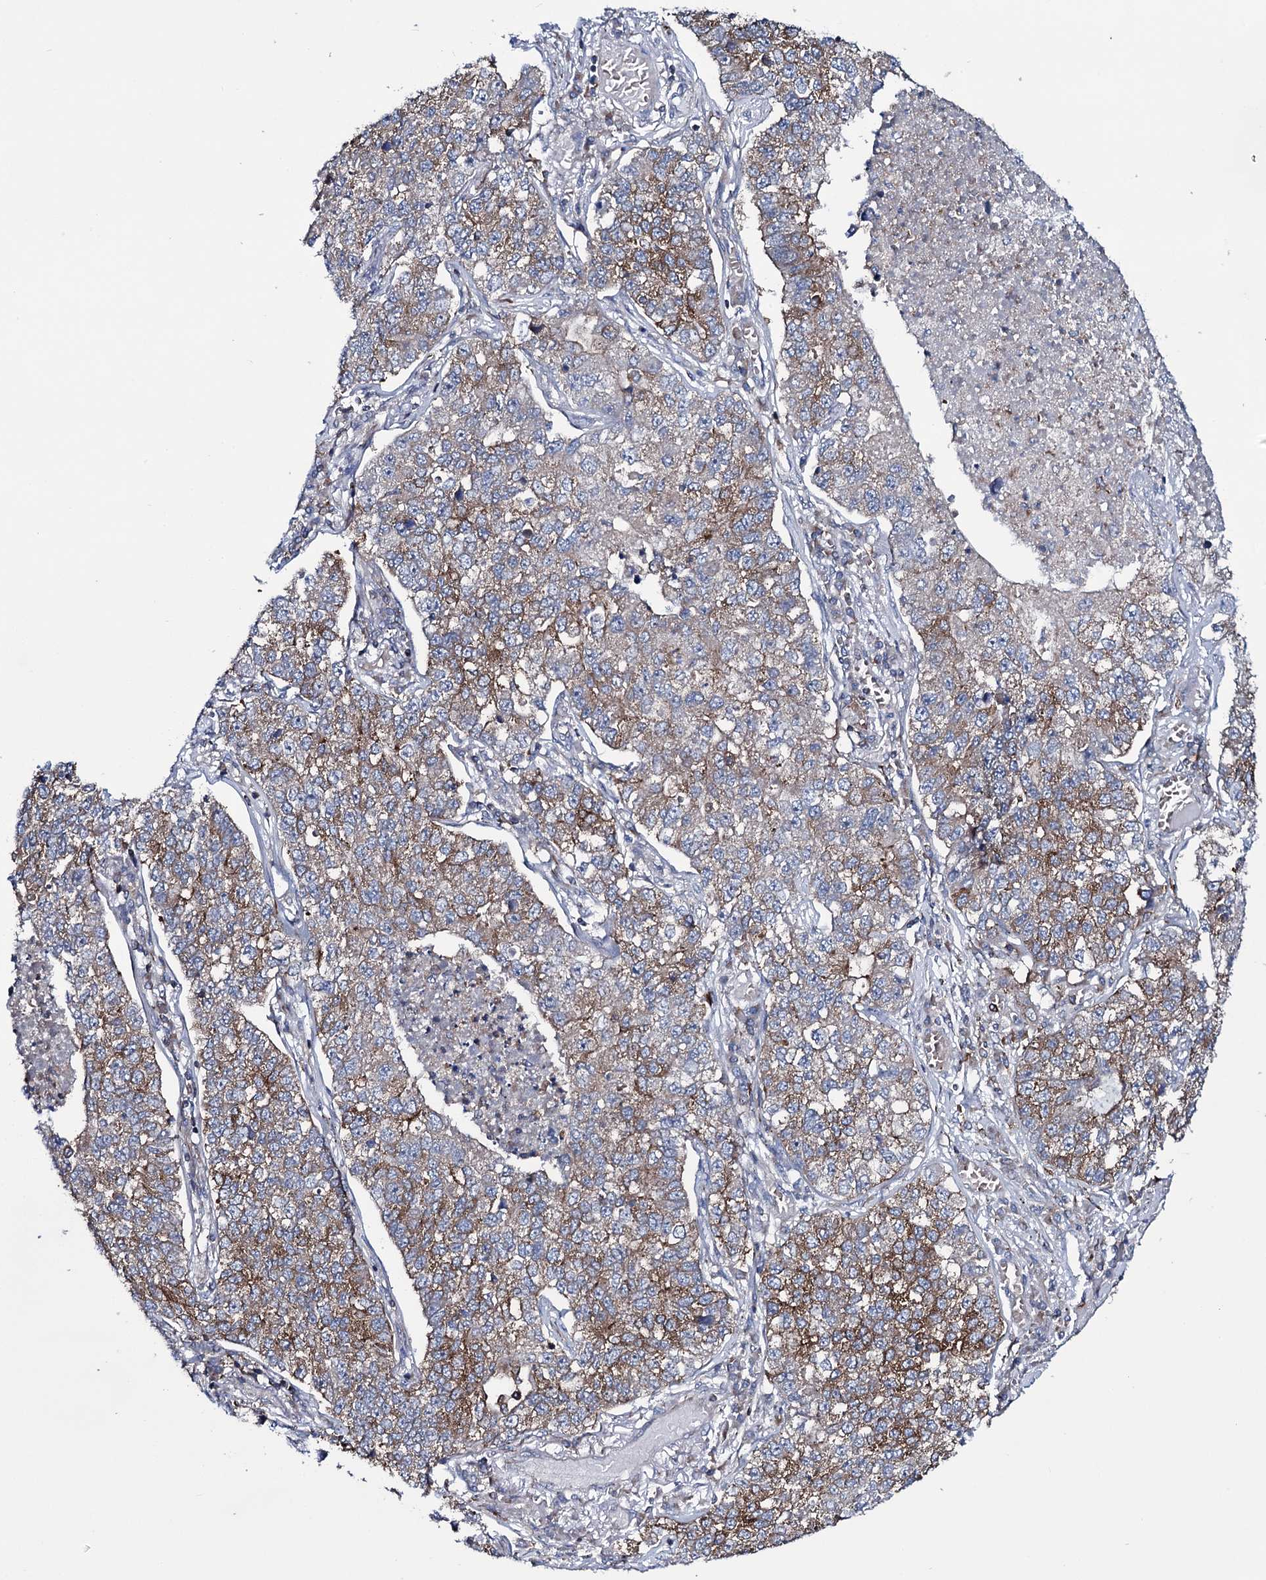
{"staining": {"intensity": "moderate", "quantity": "25%-75%", "location": "cytoplasmic/membranous"}, "tissue": "lung cancer", "cell_type": "Tumor cells", "image_type": "cancer", "snomed": [{"axis": "morphology", "description": "Adenocarcinoma, NOS"}, {"axis": "topography", "description": "Lung"}], "caption": "Immunohistochemical staining of human lung cancer (adenocarcinoma) demonstrates medium levels of moderate cytoplasmic/membranous protein positivity in about 25%-75% of tumor cells.", "gene": "VAMP8", "patient": {"sex": "male", "age": 49}}